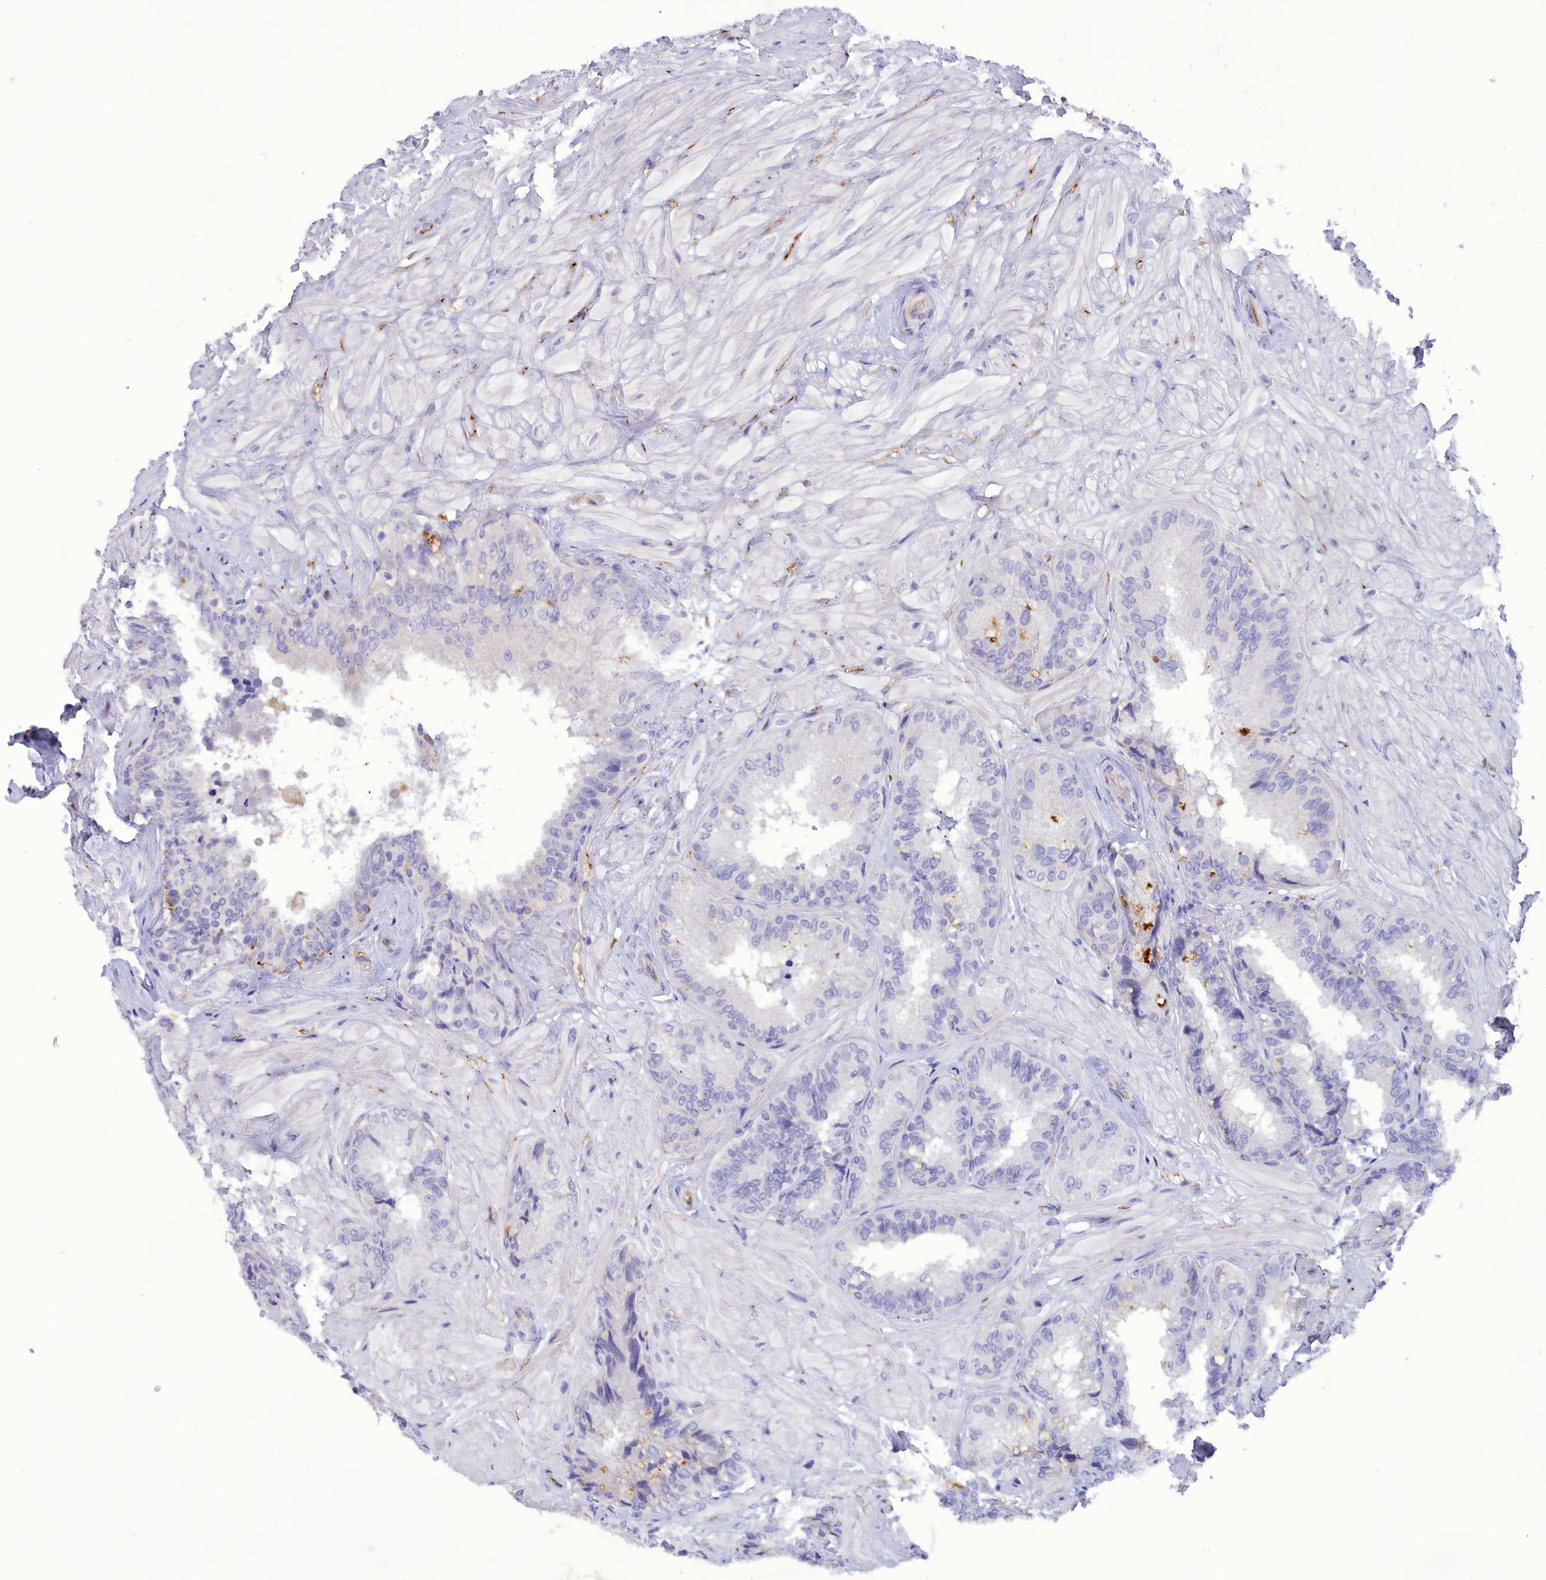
{"staining": {"intensity": "negative", "quantity": "none", "location": "none"}, "tissue": "seminal vesicle", "cell_type": "Glandular cells", "image_type": "normal", "snomed": [{"axis": "morphology", "description": "Normal tissue, NOS"}, {"axis": "topography", "description": "Prostate and seminal vesicle, NOS"}, {"axis": "topography", "description": "Prostate"}, {"axis": "topography", "description": "Seminal veicle"}], "caption": "Photomicrograph shows no significant protein staining in glandular cells of normal seminal vesicle.", "gene": "FAM149B1", "patient": {"sex": "male", "age": 67}}